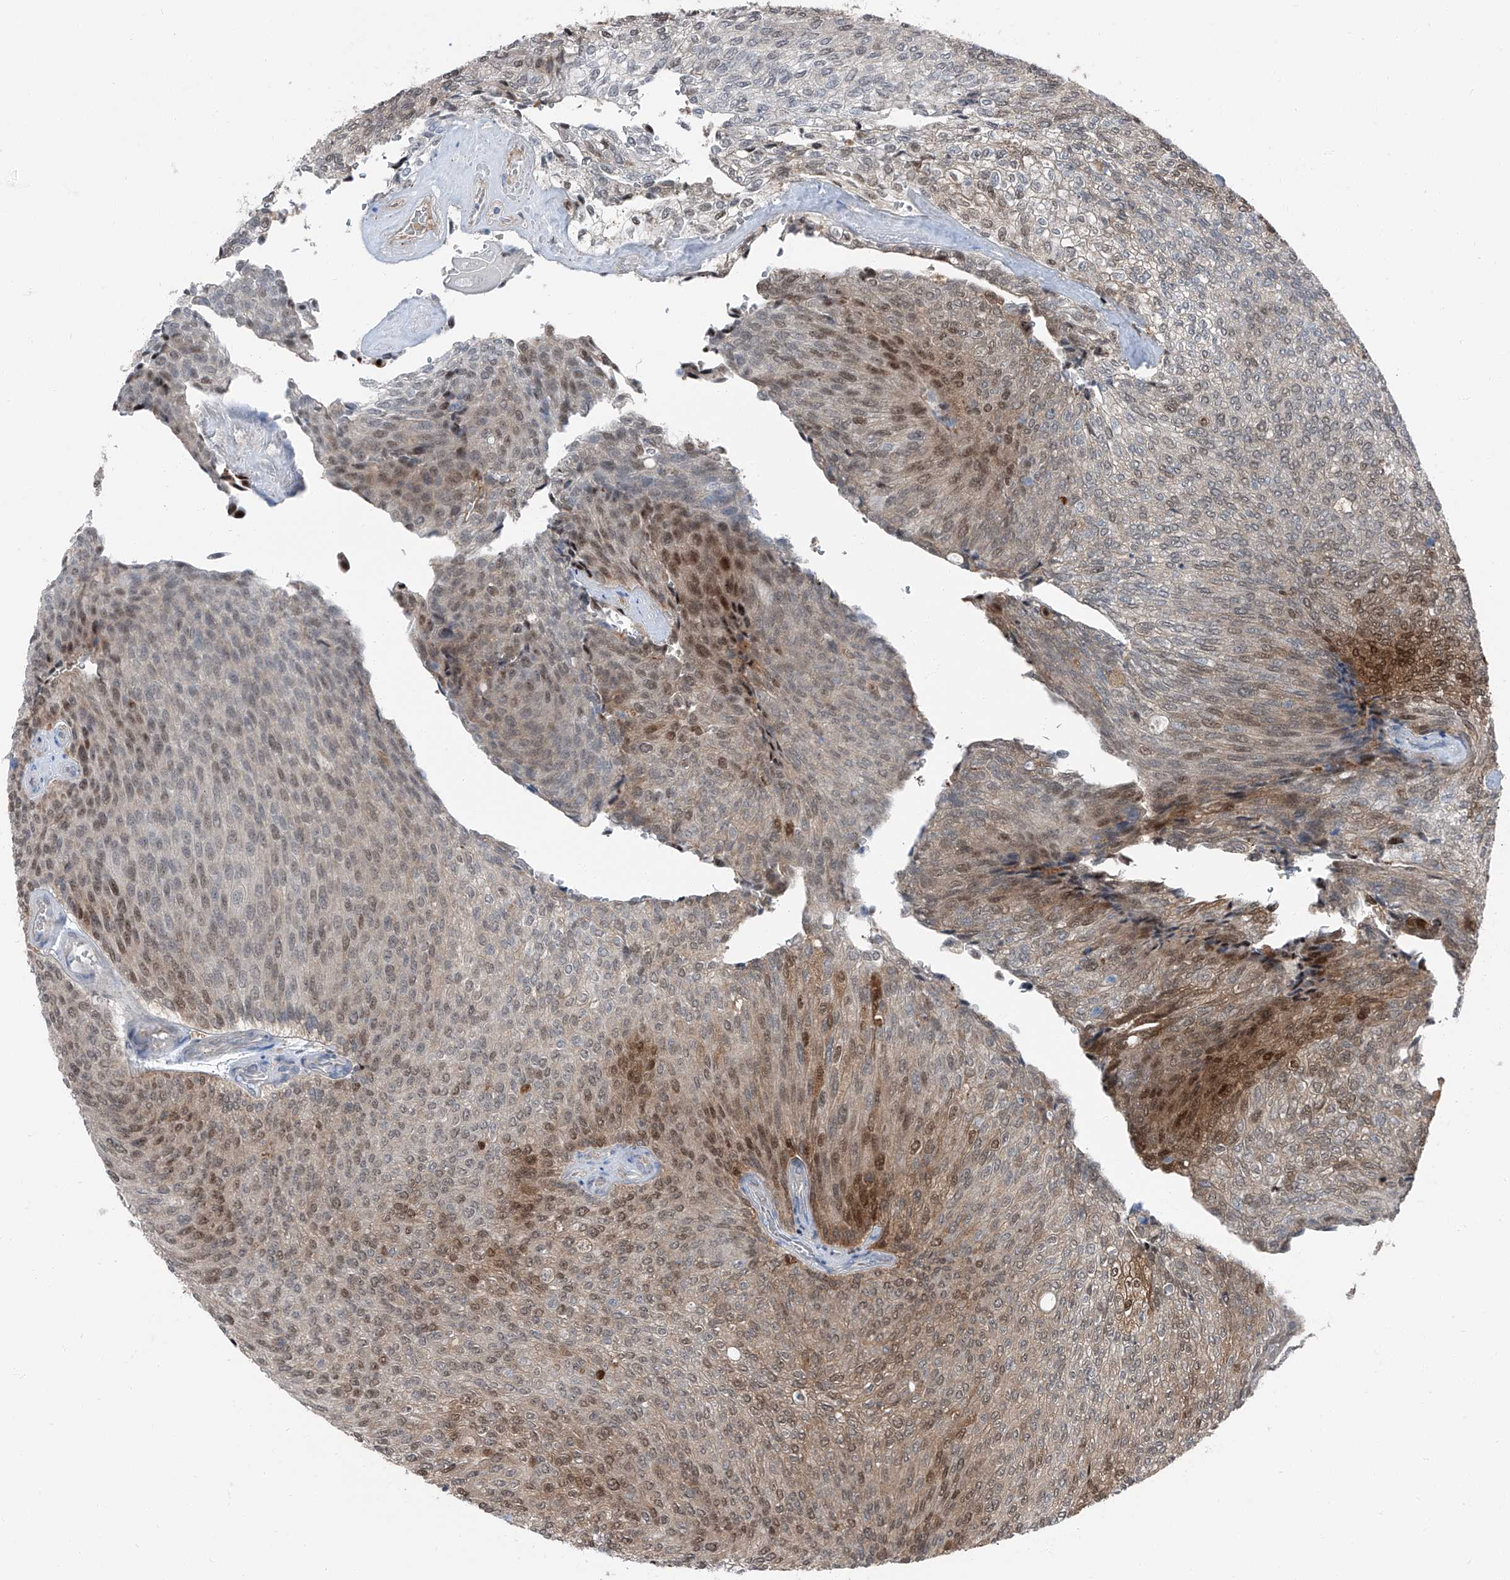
{"staining": {"intensity": "moderate", "quantity": "25%-75%", "location": "cytoplasmic/membranous,nuclear"}, "tissue": "urothelial cancer", "cell_type": "Tumor cells", "image_type": "cancer", "snomed": [{"axis": "morphology", "description": "Urothelial carcinoma, Low grade"}, {"axis": "topography", "description": "Urinary bladder"}], "caption": "This is a histology image of IHC staining of urothelial carcinoma (low-grade), which shows moderate expression in the cytoplasmic/membranous and nuclear of tumor cells.", "gene": "PSMB10", "patient": {"sex": "female", "age": 79}}